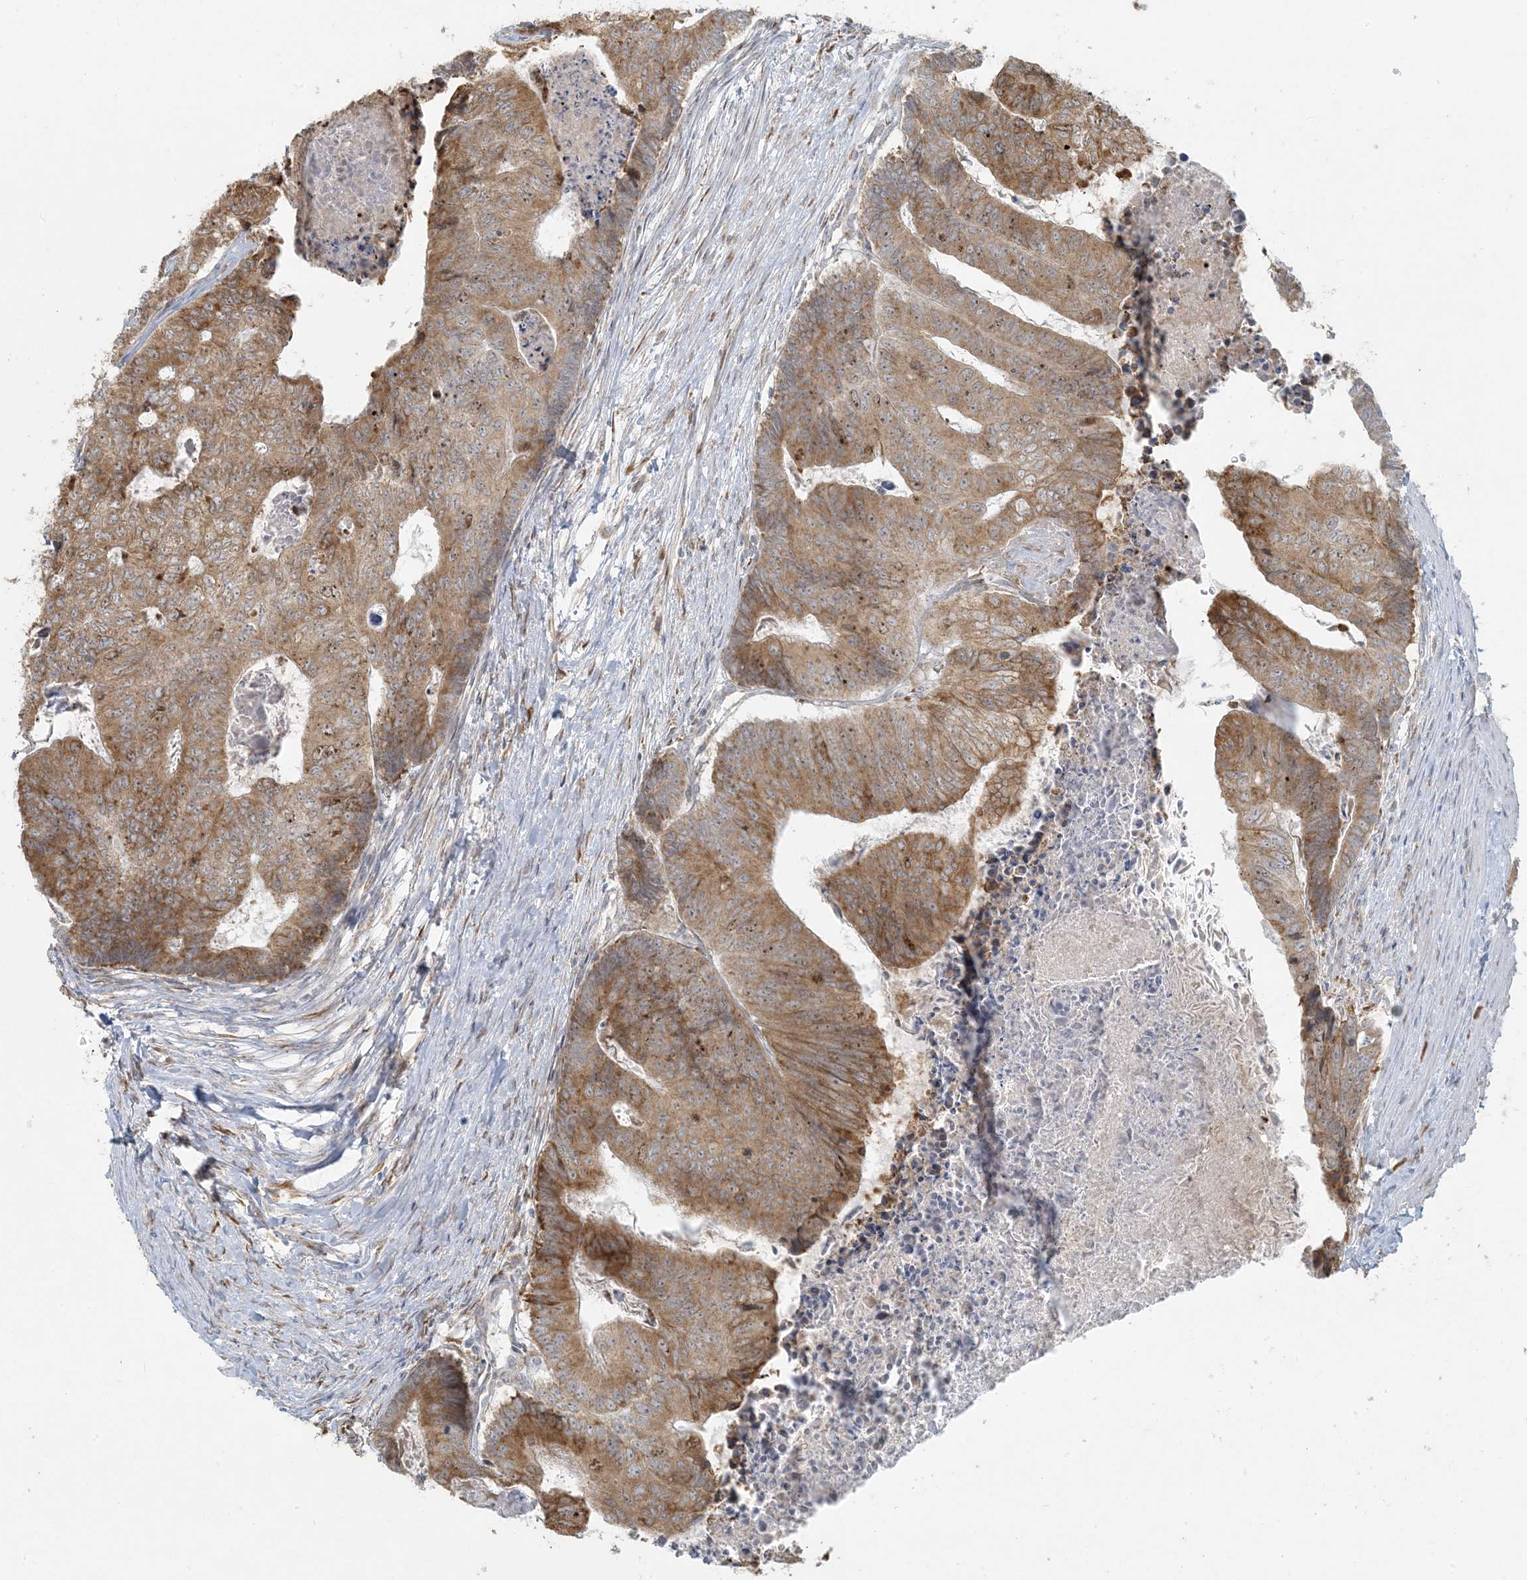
{"staining": {"intensity": "moderate", "quantity": ">75%", "location": "cytoplasmic/membranous,nuclear"}, "tissue": "colorectal cancer", "cell_type": "Tumor cells", "image_type": "cancer", "snomed": [{"axis": "morphology", "description": "Adenocarcinoma, NOS"}, {"axis": "topography", "description": "Colon"}], "caption": "Colorectal adenocarcinoma tissue shows moderate cytoplasmic/membranous and nuclear staining in about >75% of tumor cells The staining was performed using DAB (3,3'-diaminobenzidine) to visualize the protein expression in brown, while the nuclei were stained in blue with hematoxylin (Magnification: 20x).", "gene": "HACL1", "patient": {"sex": "female", "age": 67}}